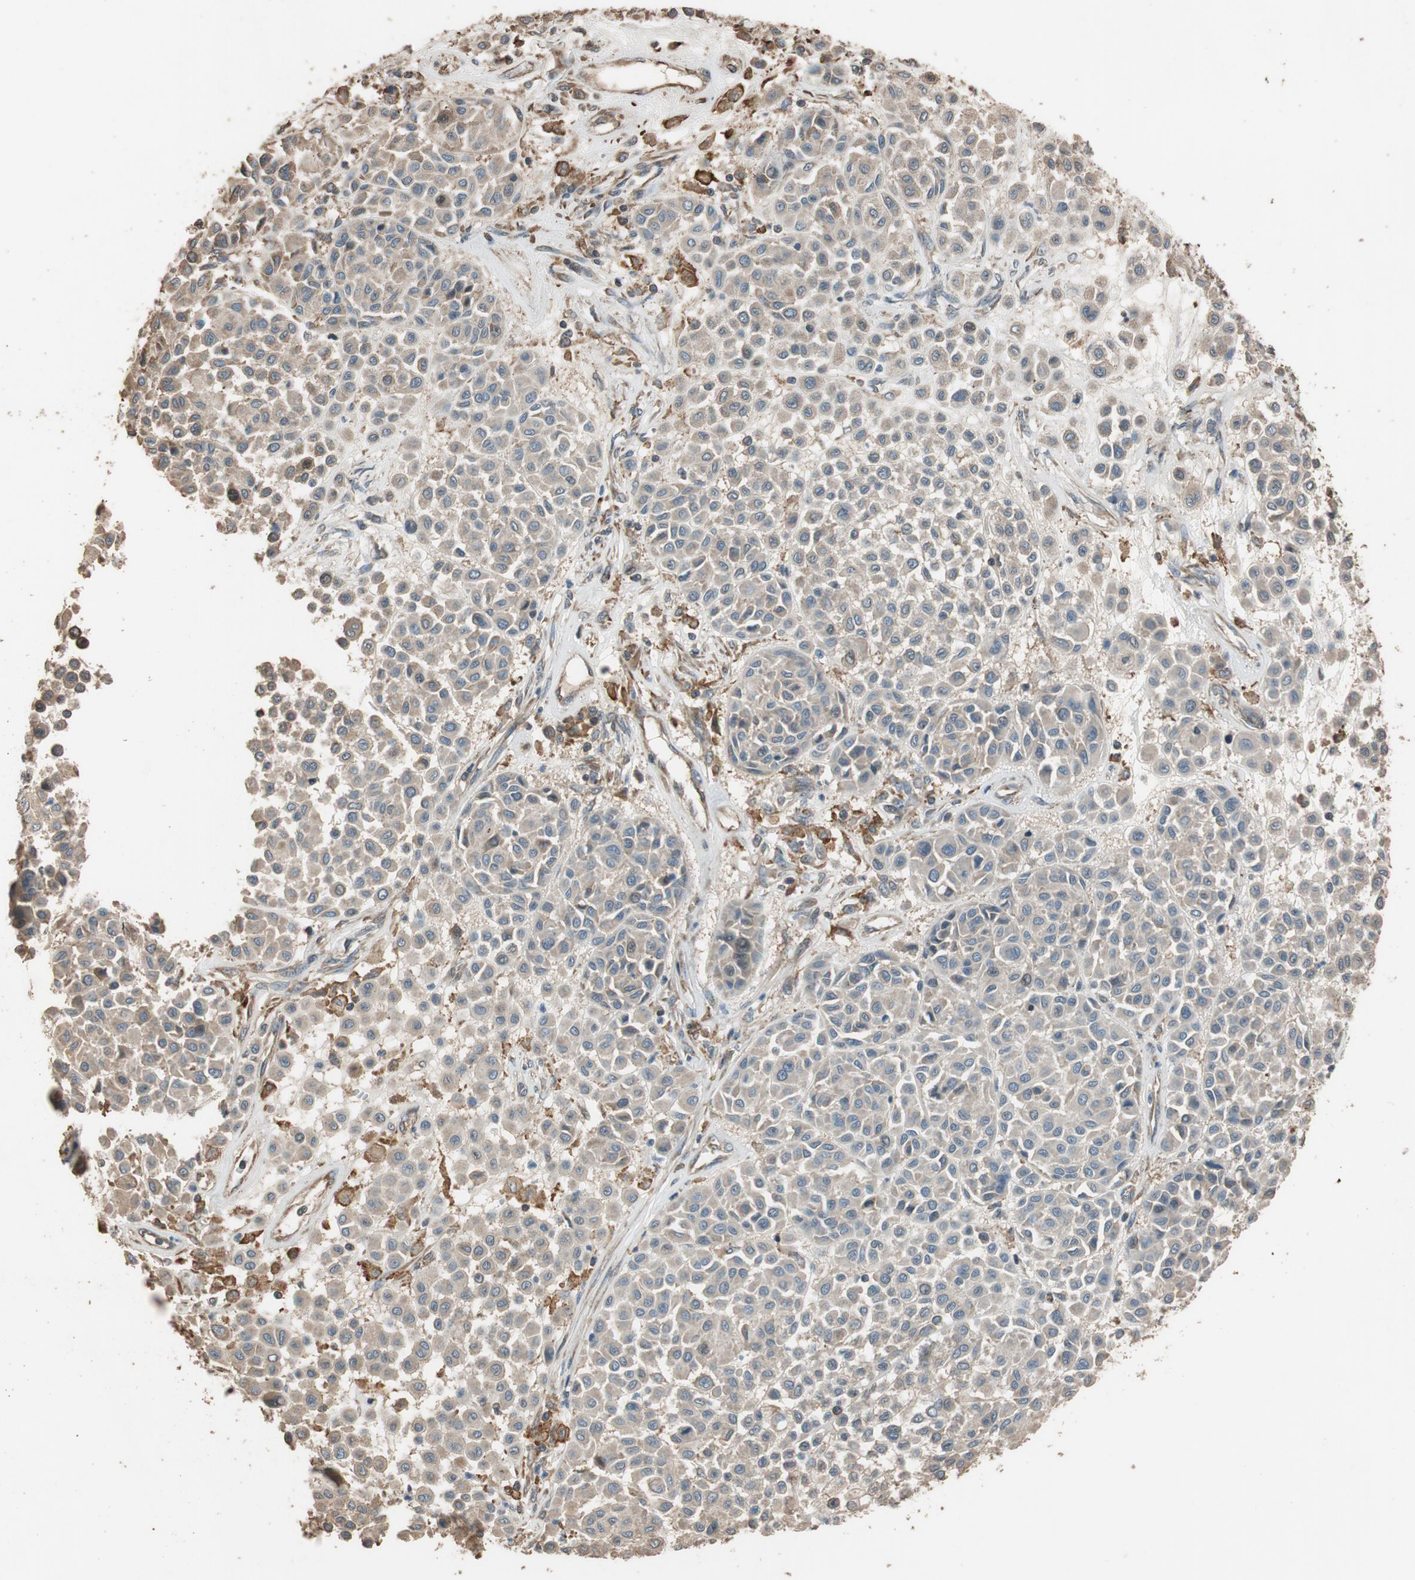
{"staining": {"intensity": "weak", "quantity": ">75%", "location": "cytoplasmic/membranous"}, "tissue": "melanoma", "cell_type": "Tumor cells", "image_type": "cancer", "snomed": [{"axis": "morphology", "description": "Malignant melanoma, Metastatic site"}, {"axis": "topography", "description": "Soft tissue"}], "caption": "Tumor cells reveal weak cytoplasmic/membranous positivity in about >75% of cells in malignant melanoma (metastatic site).", "gene": "MST1R", "patient": {"sex": "male", "age": 41}}